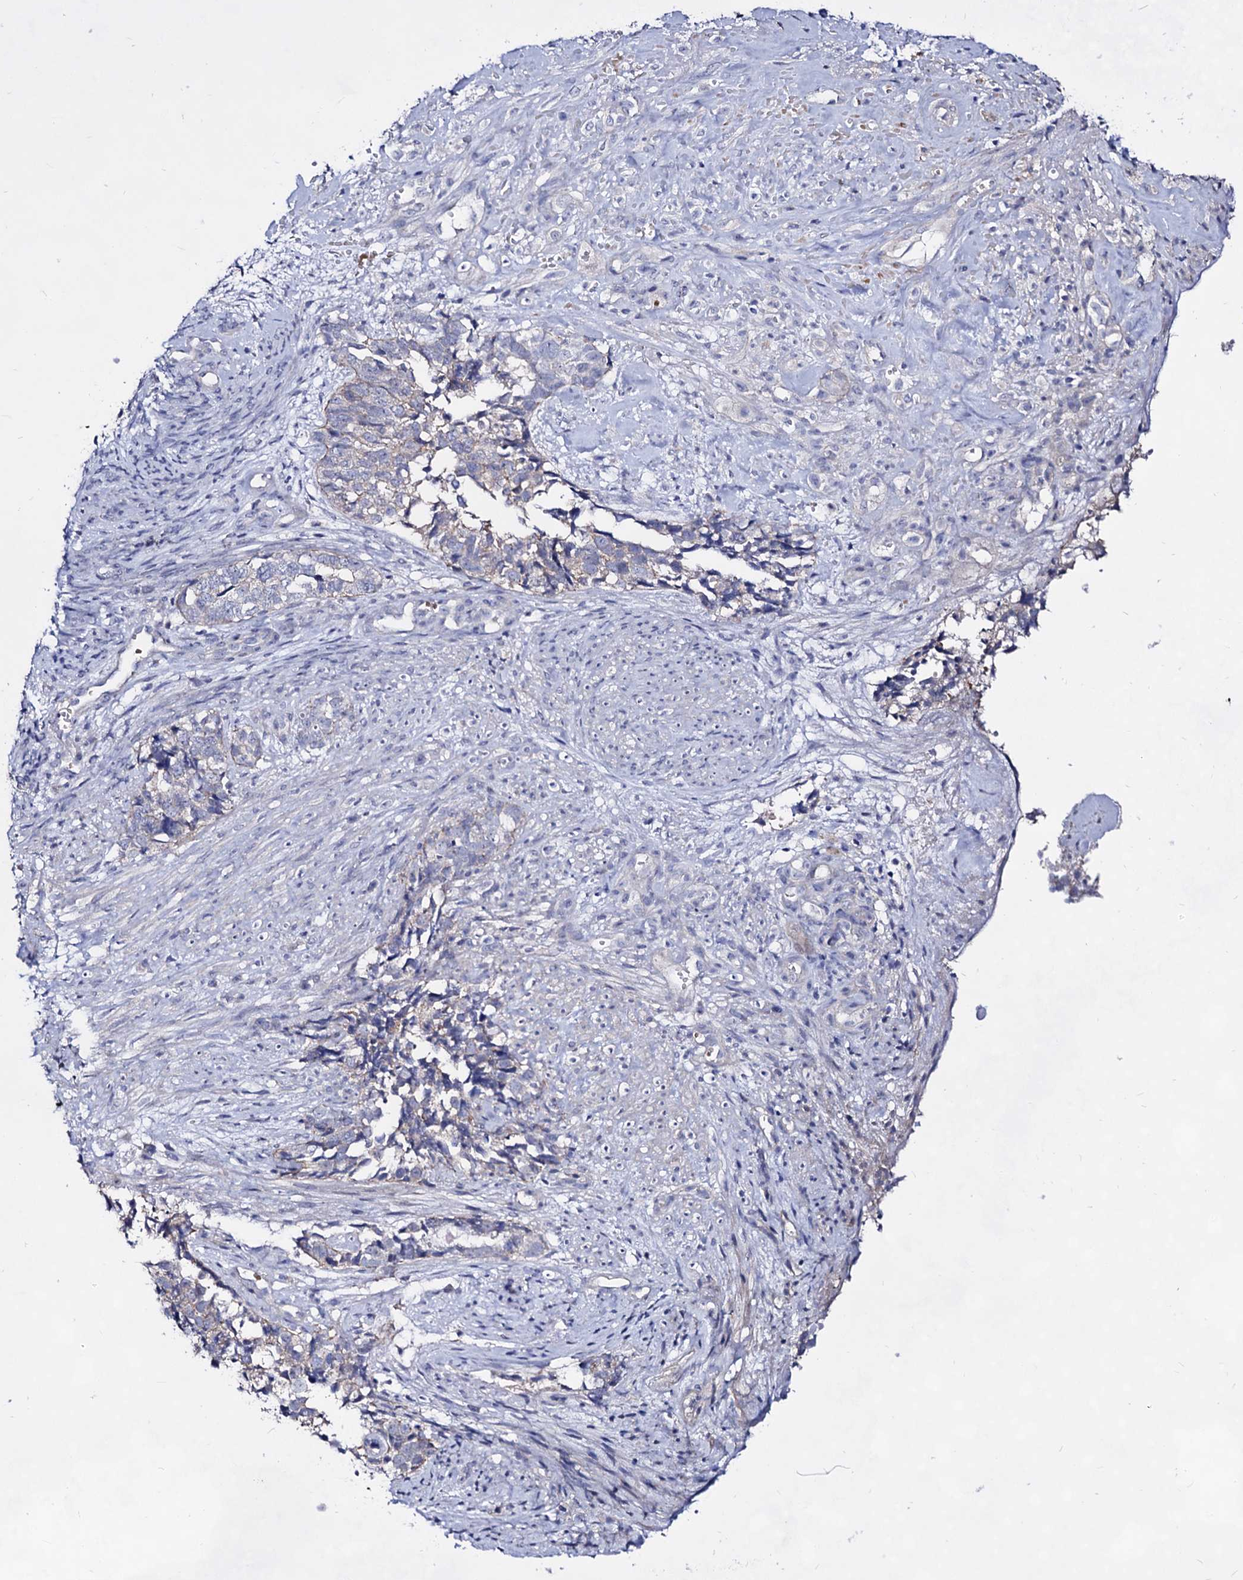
{"staining": {"intensity": "negative", "quantity": "none", "location": "none"}, "tissue": "cervical cancer", "cell_type": "Tumor cells", "image_type": "cancer", "snomed": [{"axis": "morphology", "description": "Squamous cell carcinoma, NOS"}, {"axis": "topography", "description": "Cervix"}], "caption": "High power microscopy histopathology image of an immunohistochemistry (IHC) histopathology image of cervical cancer, revealing no significant expression in tumor cells.", "gene": "PLIN1", "patient": {"sex": "female", "age": 63}}